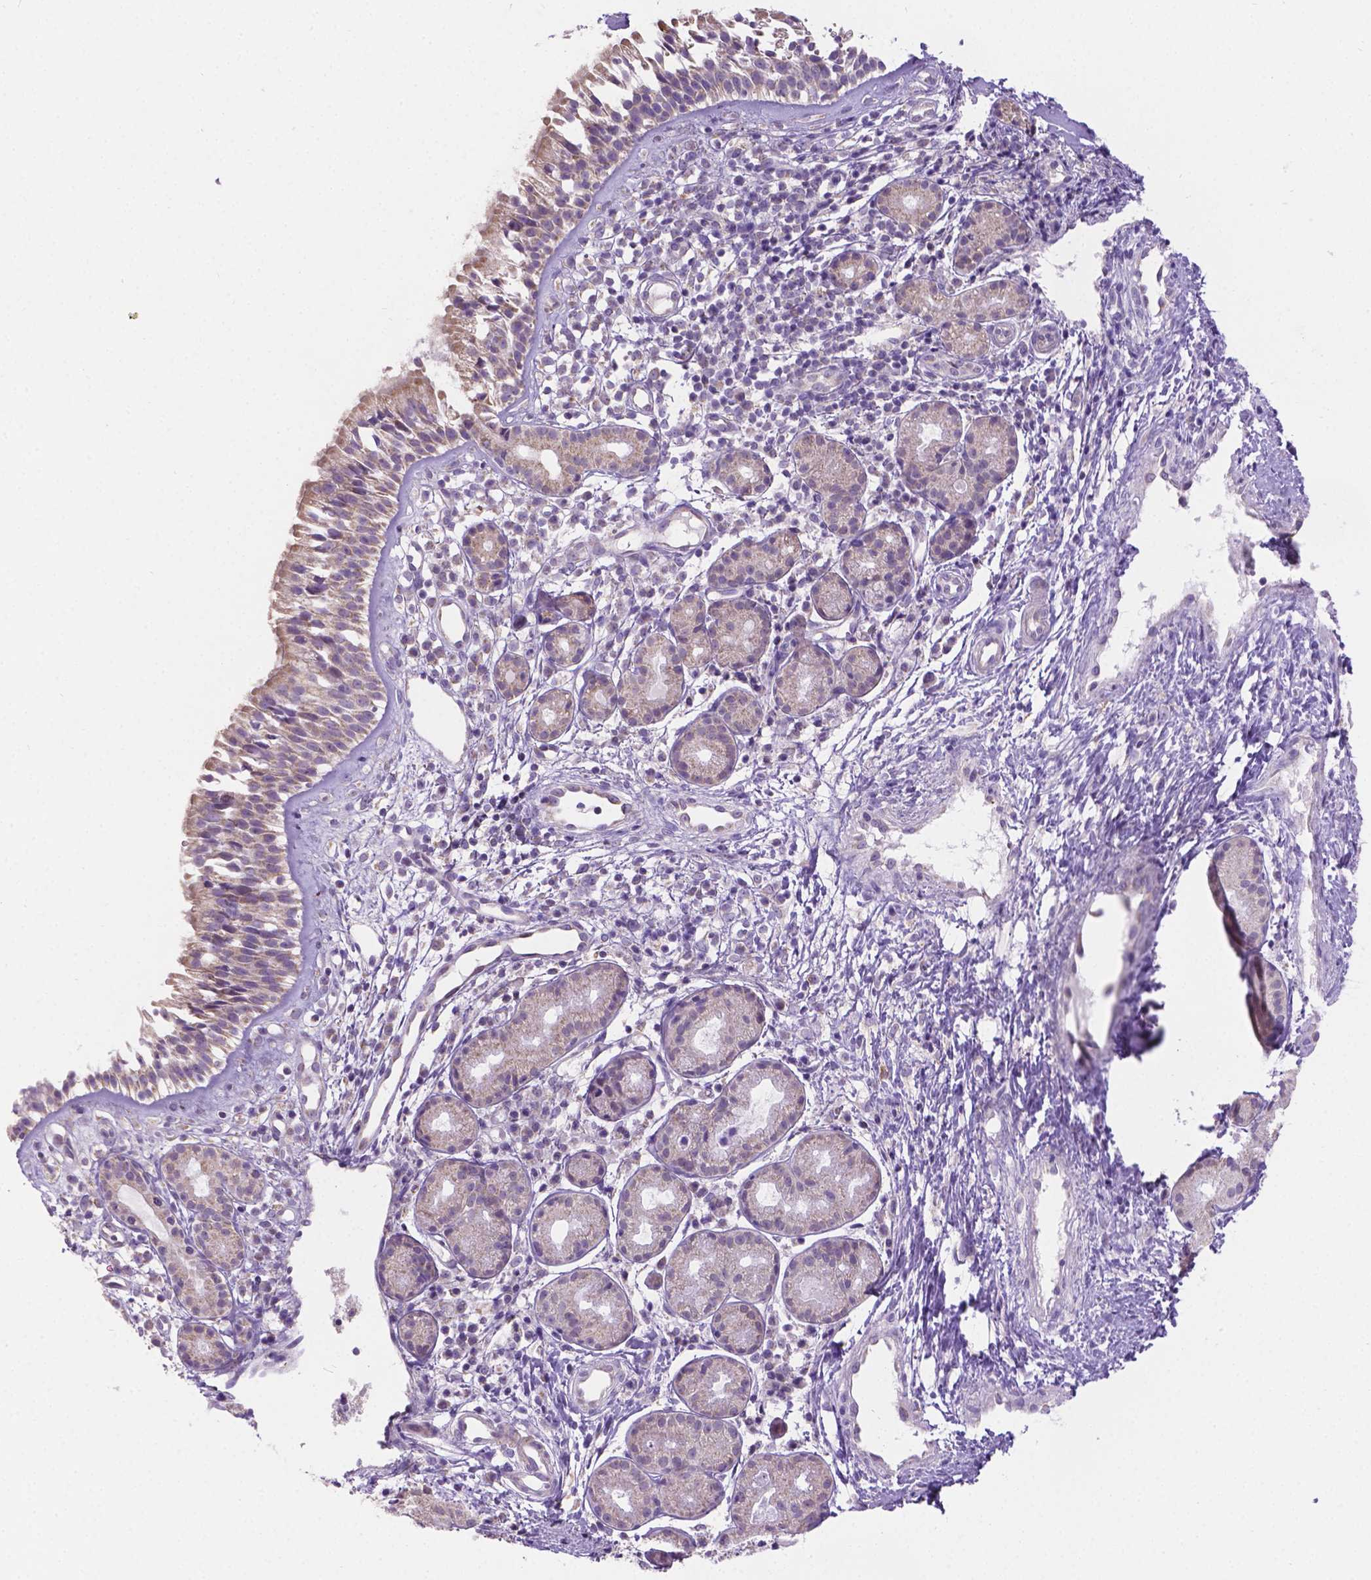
{"staining": {"intensity": "weak", "quantity": "25%-75%", "location": "cytoplasmic/membranous"}, "tissue": "nasopharynx", "cell_type": "Respiratory epithelial cells", "image_type": "normal", "snomed": [{"axis": "morphology", "description": "Normal tissue, NOS"}, {"axis": "topography", "description": "Nasopharynx"}], "caption": "Immunohistochemical staining of unremarkable human nasopharynx reveals low levels of weak cytoplasmic/membranous staining in approximately 25%-75% of respiratory epithelial cells. (brown staining indicates protein expression, while blue staining denotes nuclei).", "gene": "CSPG5", "patient": {"sex": "male", "age": 58}}